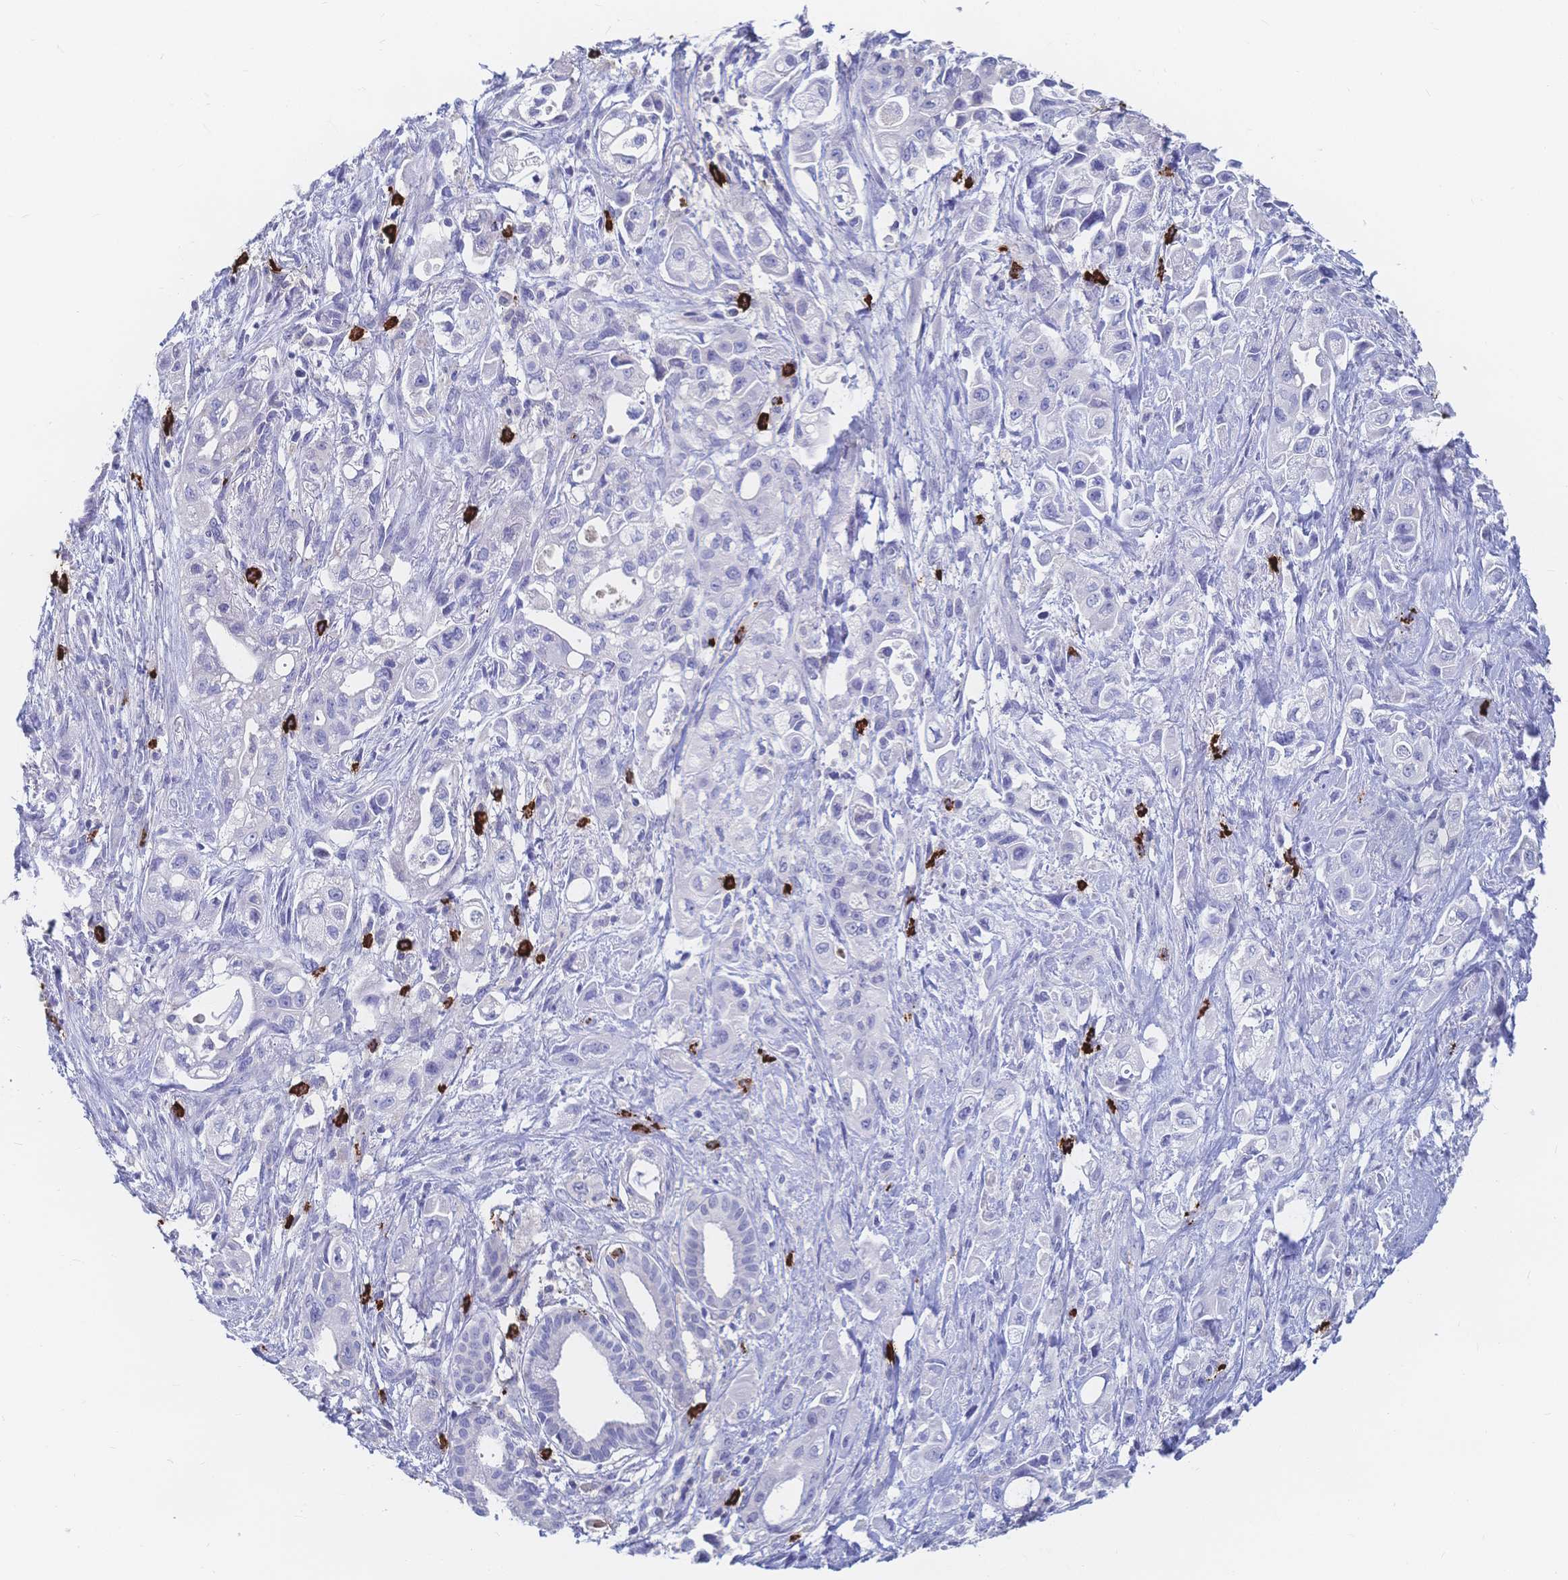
{"staining": {"intensity": "negative", "quantity": "none", "location": "none"}, "tissue": "pancreatic cancer", "cell_type": "Tumor cells", "image_type": "cancer", "snomed": [{"axis": "morphology", "description": "Adenocarcinoma, NOS"}, {"axis": "topography", "description": "Pancreas"}], "caption": "Immunohistochemistry (IHC) of human pancreatic cancer (adenocarcinoma) reveals no positivity in tumor cells.", "gene": "IL2RB", "patient": {"sex": "female", "age": 66}}